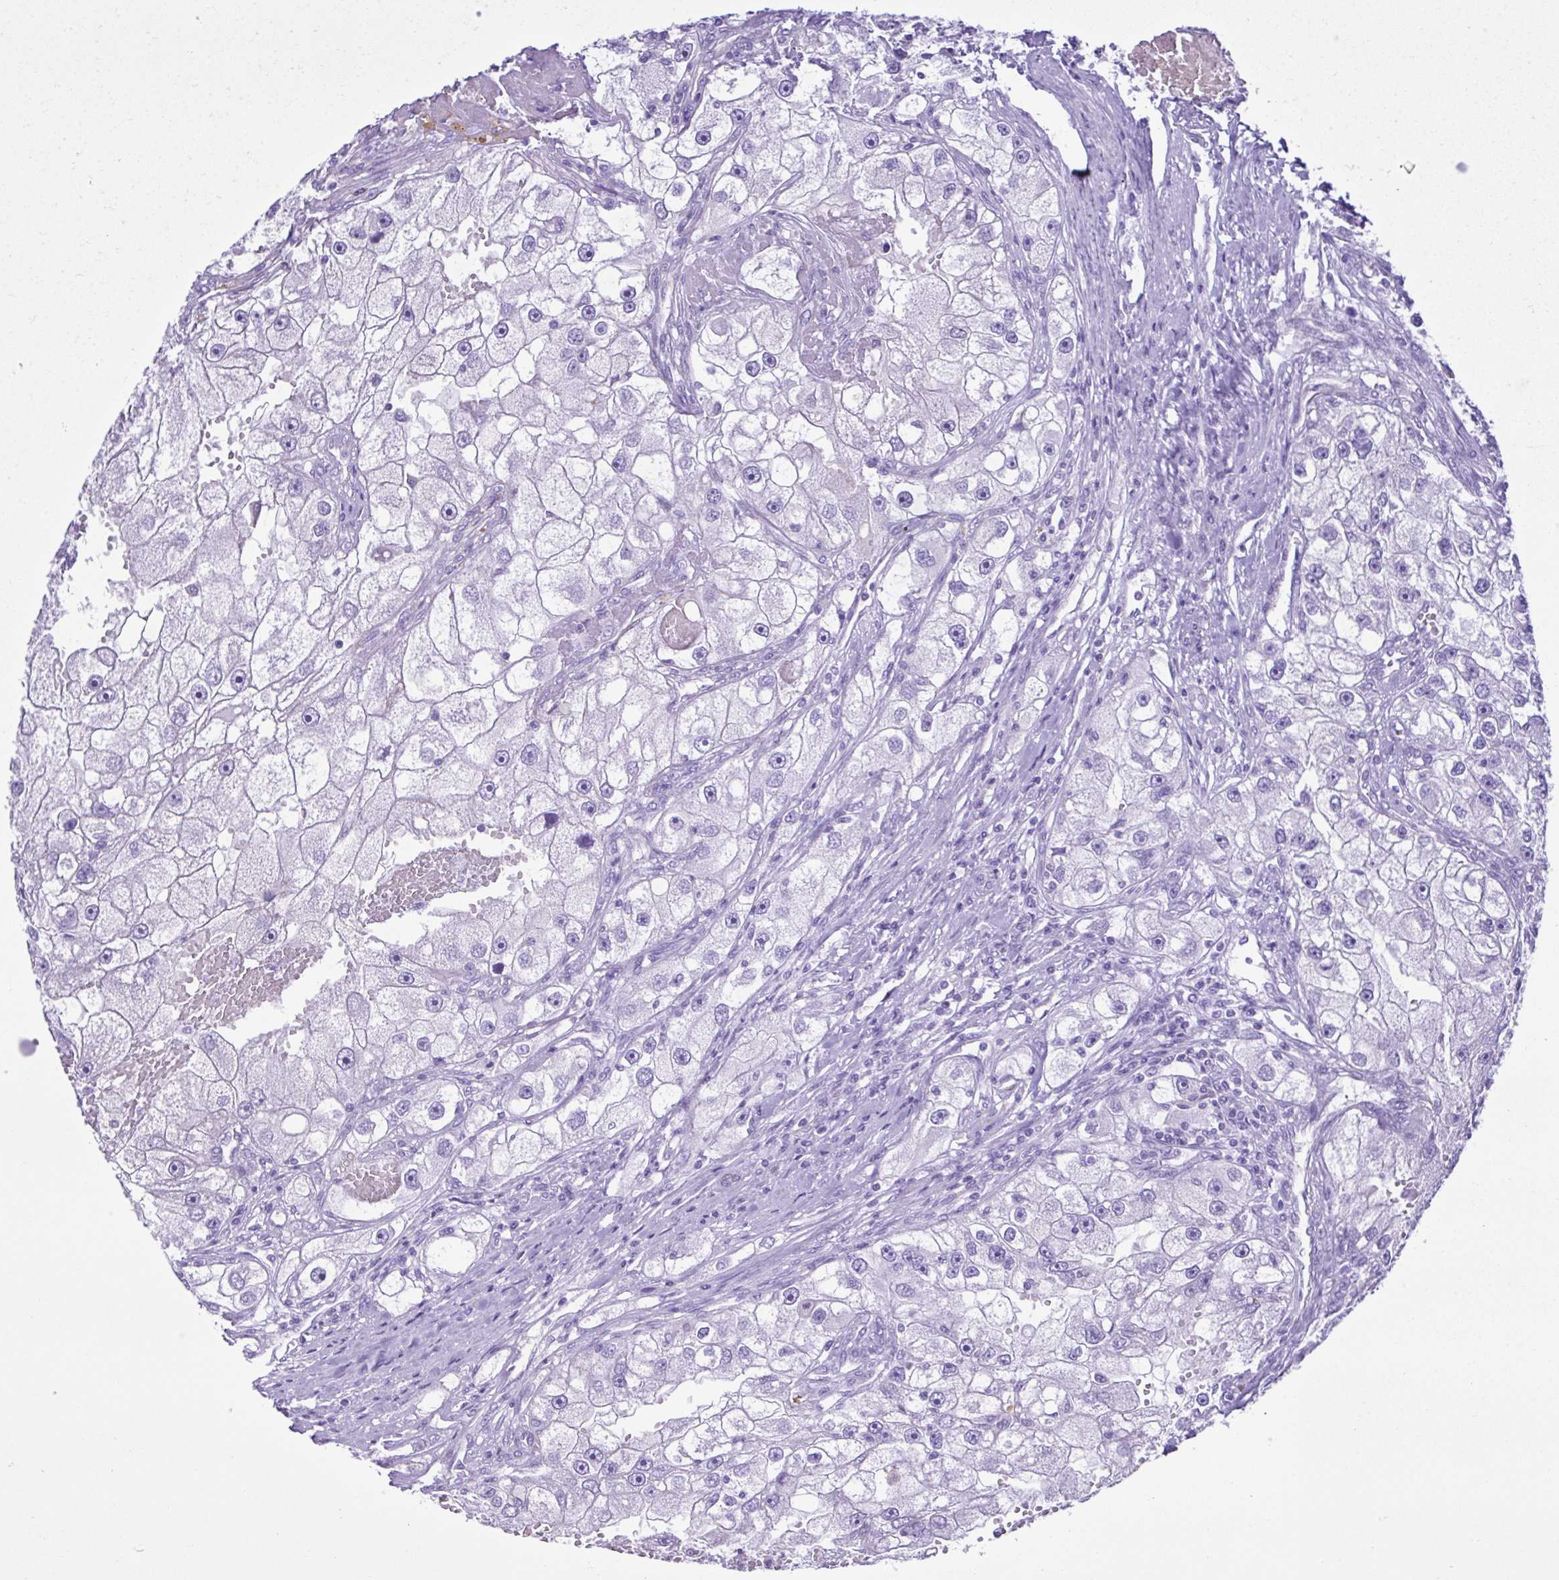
{"staining": {"intensity": "negative", "quantity": "none", "location": "none"}, "tissue": "renal cancer", "cell_type": "Tumor cells", "image_type": "cancer", "snomed": [{"axis": "morphology", "description": "Adenocarcinoma, NOS"}, {"axis": "topography", "description": "Kidney"}], "caption": "A high-resolution photomicrograph shows immunohistochemistry staining of renal adenocarcinoma, which displays no significant expression in tumor cells.", "gene": "CYP11A1", "patient": {"sex": "male", "age": 63}}